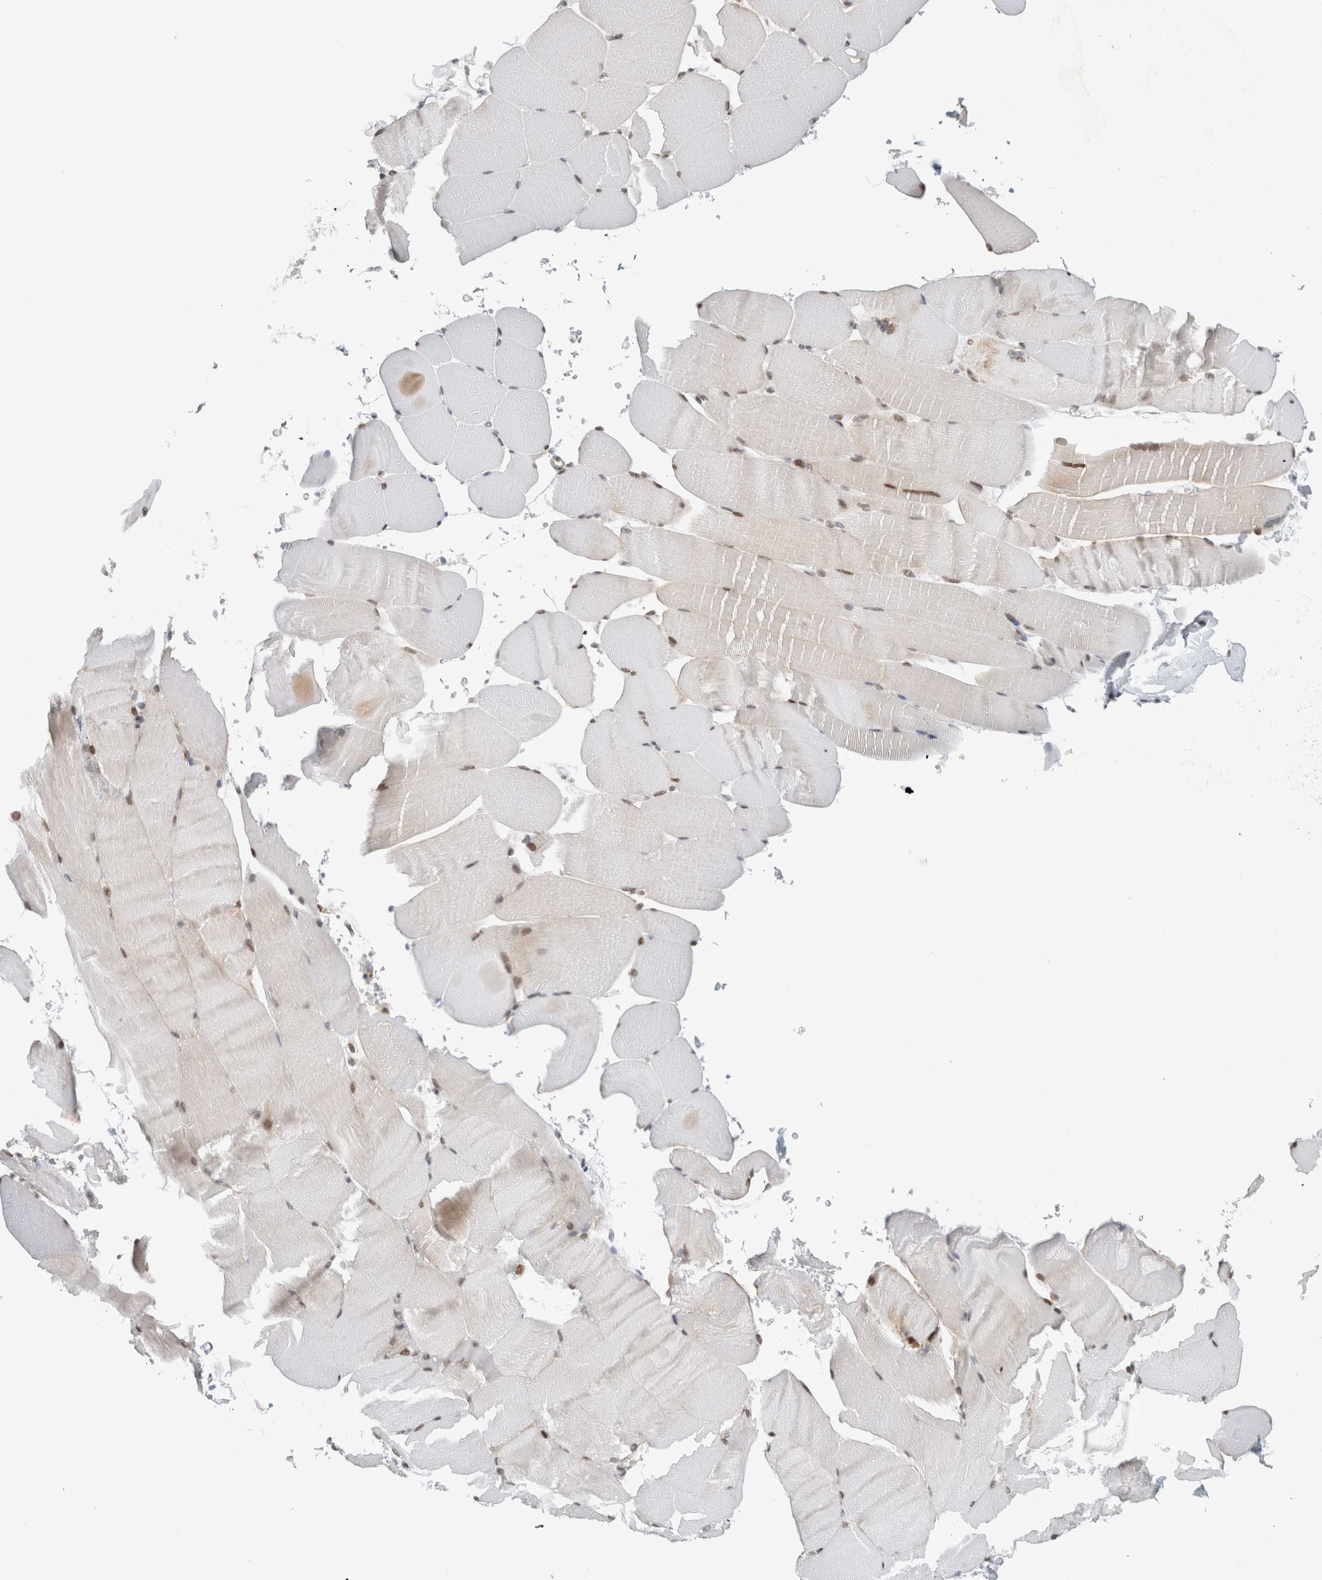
{"staining": {"intensity": "moderate", "quantity": "25%-75%", "location": "nuclear"}, "tissue": "skeletal muscle", "cell_type": "Myocytes", "image_type": "normal", "snomed": [{"axis": "morphology", "description": "Normal tissue, NOS"}, {"axis": "topography", "description": "Skeletal muscle"}, {"axis": "topography", "description": "Parathyroid gland"}], "caption": "An IHC image of benign tissue is shown. Protein staining in brown labels moderate nuclear positivity in skeletal muscle within myocytes. Ihc stains the protein of interest in brown and the nuclei are stained blue.", "gene": "HNRNPR", "patient": {"sex": "female", "age": 37}}